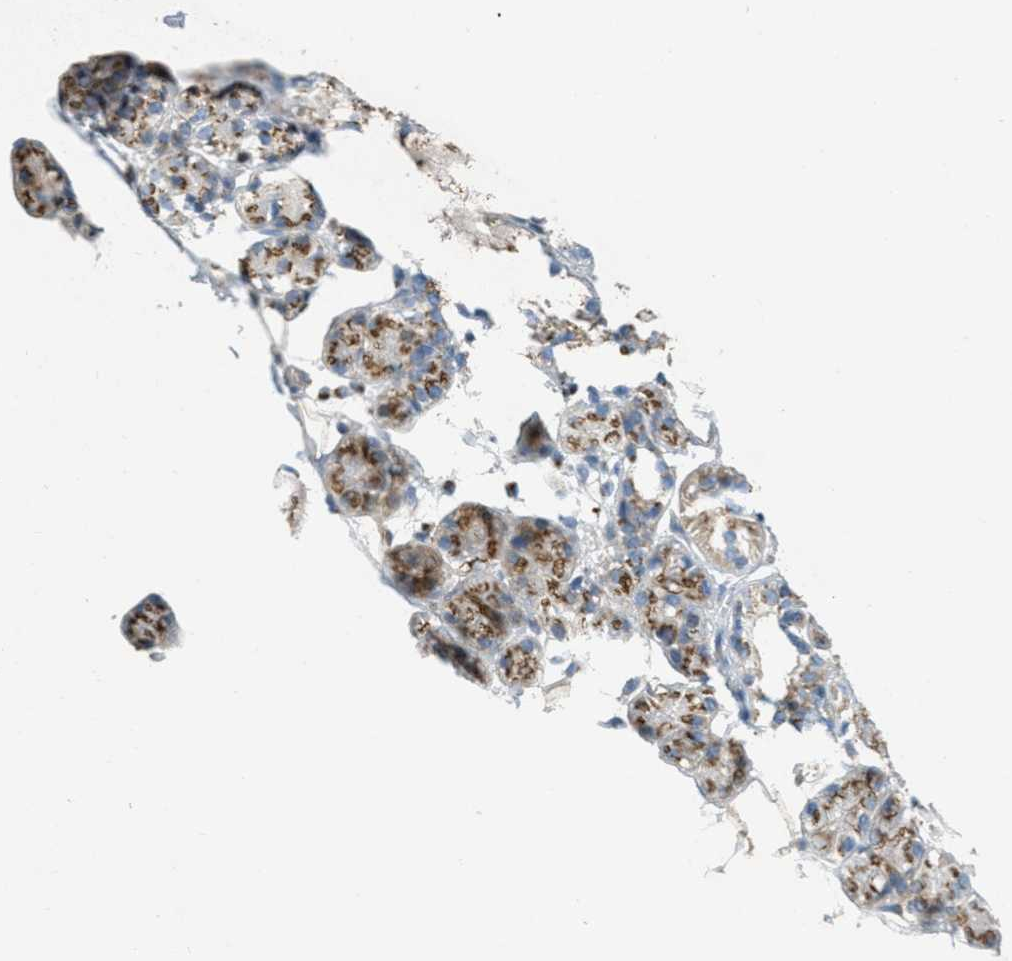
{"staining": {"intensity": "moderate", "quantity": ">75%", "location": "cytoplasmic/membranous"}, "tissue": "salivary gland", "cell_type": "Glandular cells", "image_type": "normal", "snomed": [{"axis": "morphology", "description": "Normal tissue, NOS"}, {"axis": "topography", "description": "Salivary gland"}], "caption": "DAB (3,3'-diaminobenzidine) immunohistochemical staining of benign human salivary gland shows moderate cytoplasmic/membranous protein positivity in about >75% of glandular cells.", "gene": "ZFPL1", "patient": {"sex": "male", "age": 63}}